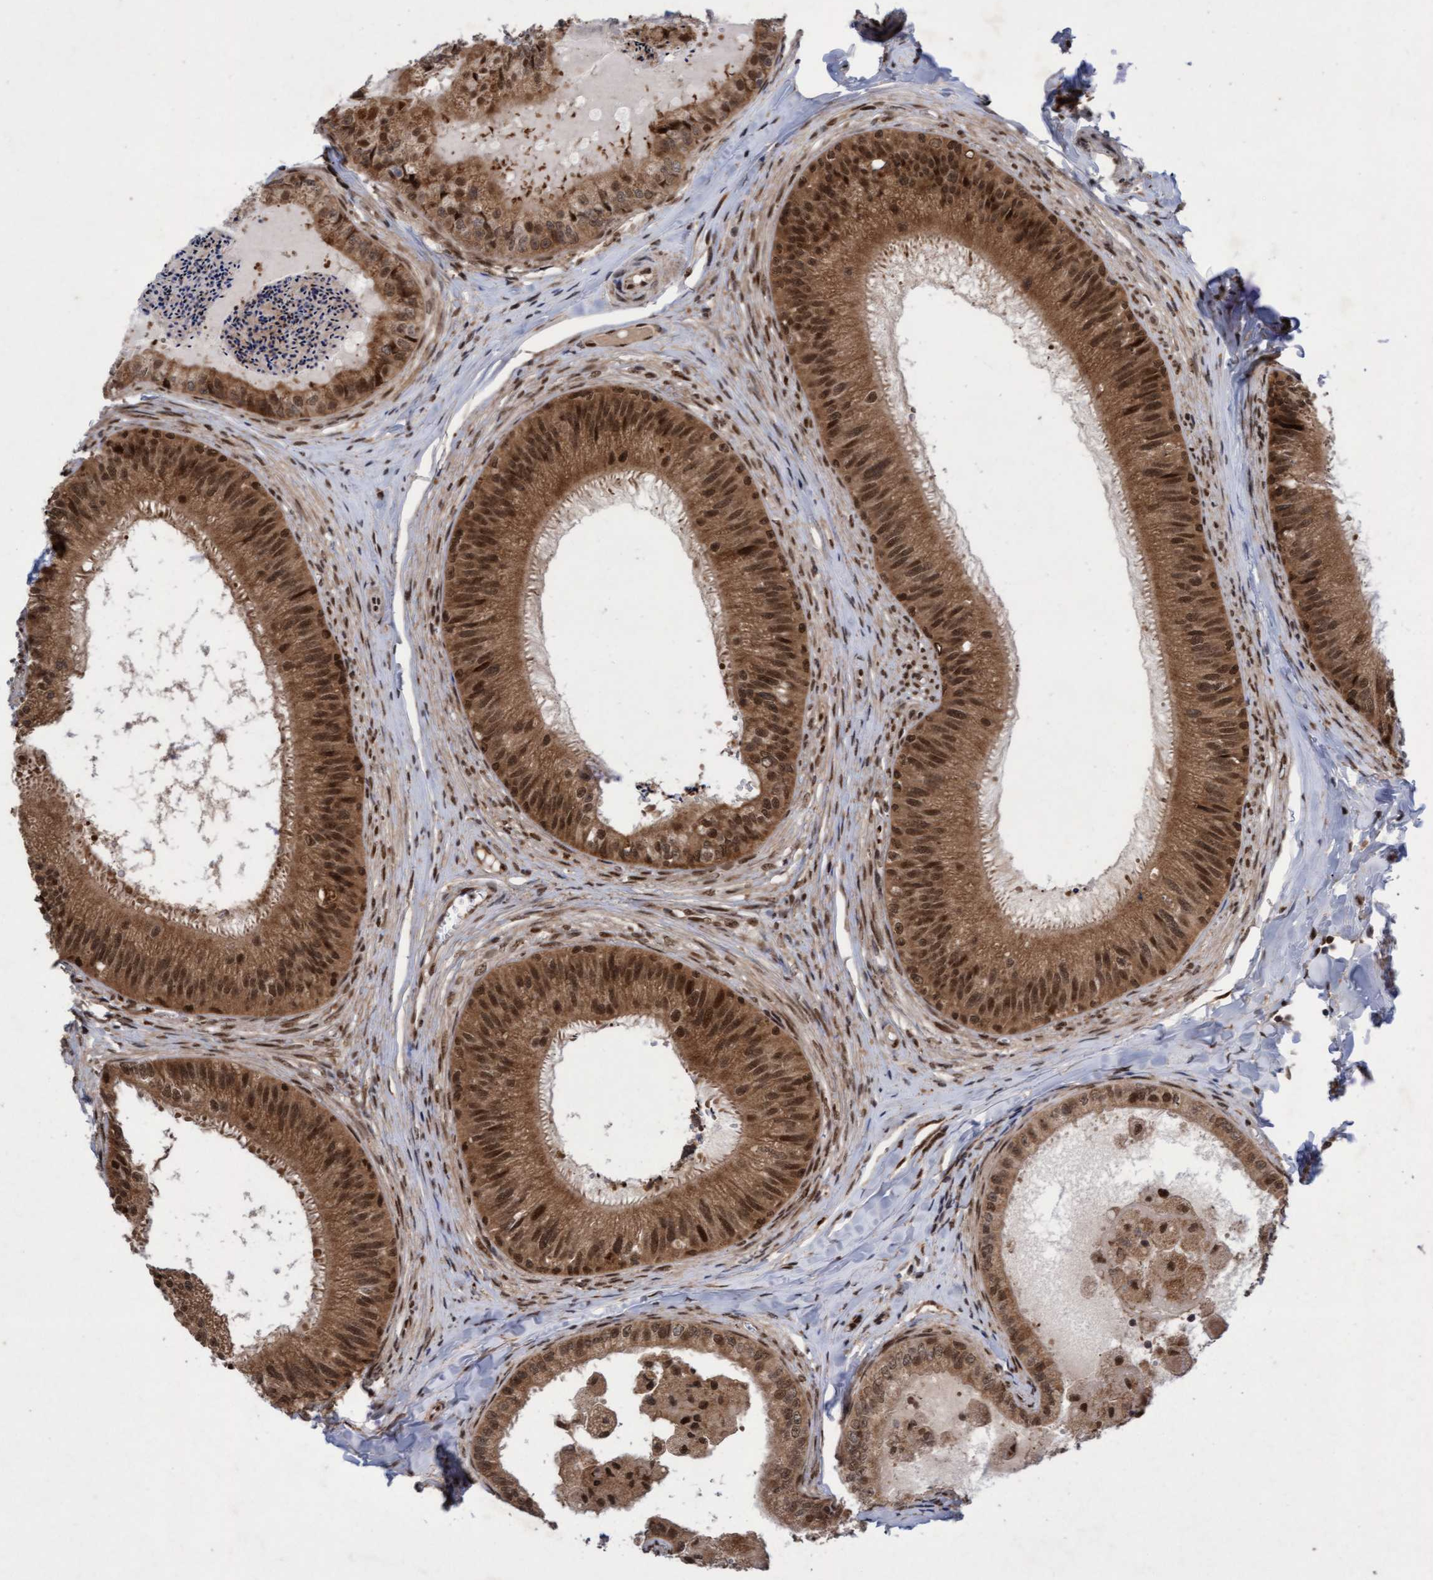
{"staining": {"intensity": "strong", "quantity": ">75%", "location": "cytoplasmic/membranous,nuclear"}, "tissue": "epididymis", "cell_type": "Glandular cells", "image_type": "normal", "snomed": [{"axis": "morphology", "description": "Normal tissue, NOS"}, {"axis": "topography", "description": "Epididymis"}], "caption": "High-magnification brightfield microscopy of normal epididymis stained with DAB (brown) and counterstained with hematoxylin (blue). glandular cells exhibit strong cytoplasmic/membranous,nuclear staining is identified in approximately>75% of cells.", "gene": "TANC2", "patient": {"sex": "male", "age": 31}}